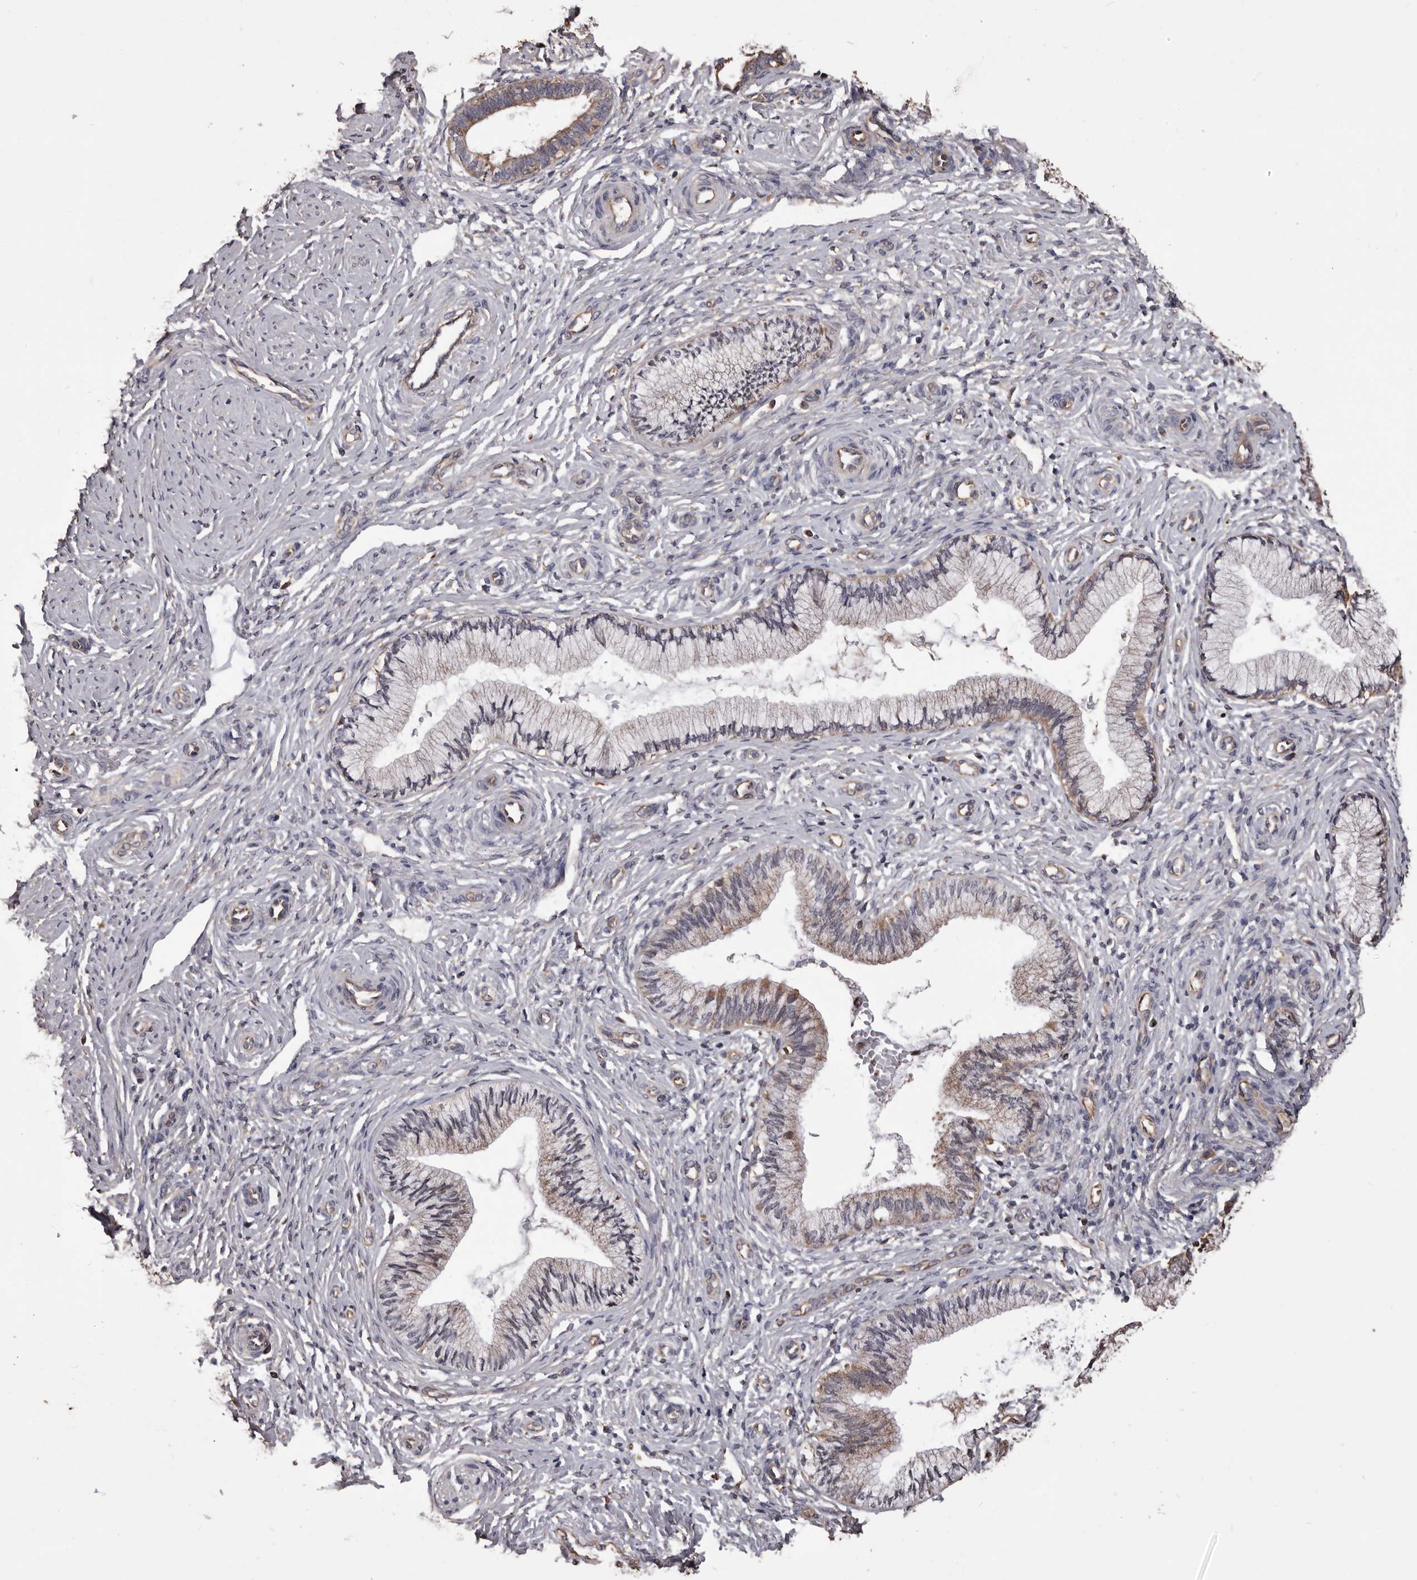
{"staining": {"intensity": "weak", "quantity": "25%-75%", "location": "cytoplasmic/membranous"}, "tissue": "cervix", "cell_type": "Glandular cells", "image_type": "normal", "snomed": [{"axis": "morphology", "description": "Normal tissue, NOS"}, {"axis": "topography", "description": "Cervix"}], "caption": "Immunohistochemistry (IHC) staining of normal cervix, which exhibits low levels of weak cytoplasmic/membranous positivity in about 25%-75% of glandular cells indicating weak cytoplasmic/membranous protein staining. The staining was performed using DAB (brown) for protein detection and nuclei were counterstained in hematoxylin (blue).", "gene": "CEP104", "patient": {"sex": "female", "age": 27}}